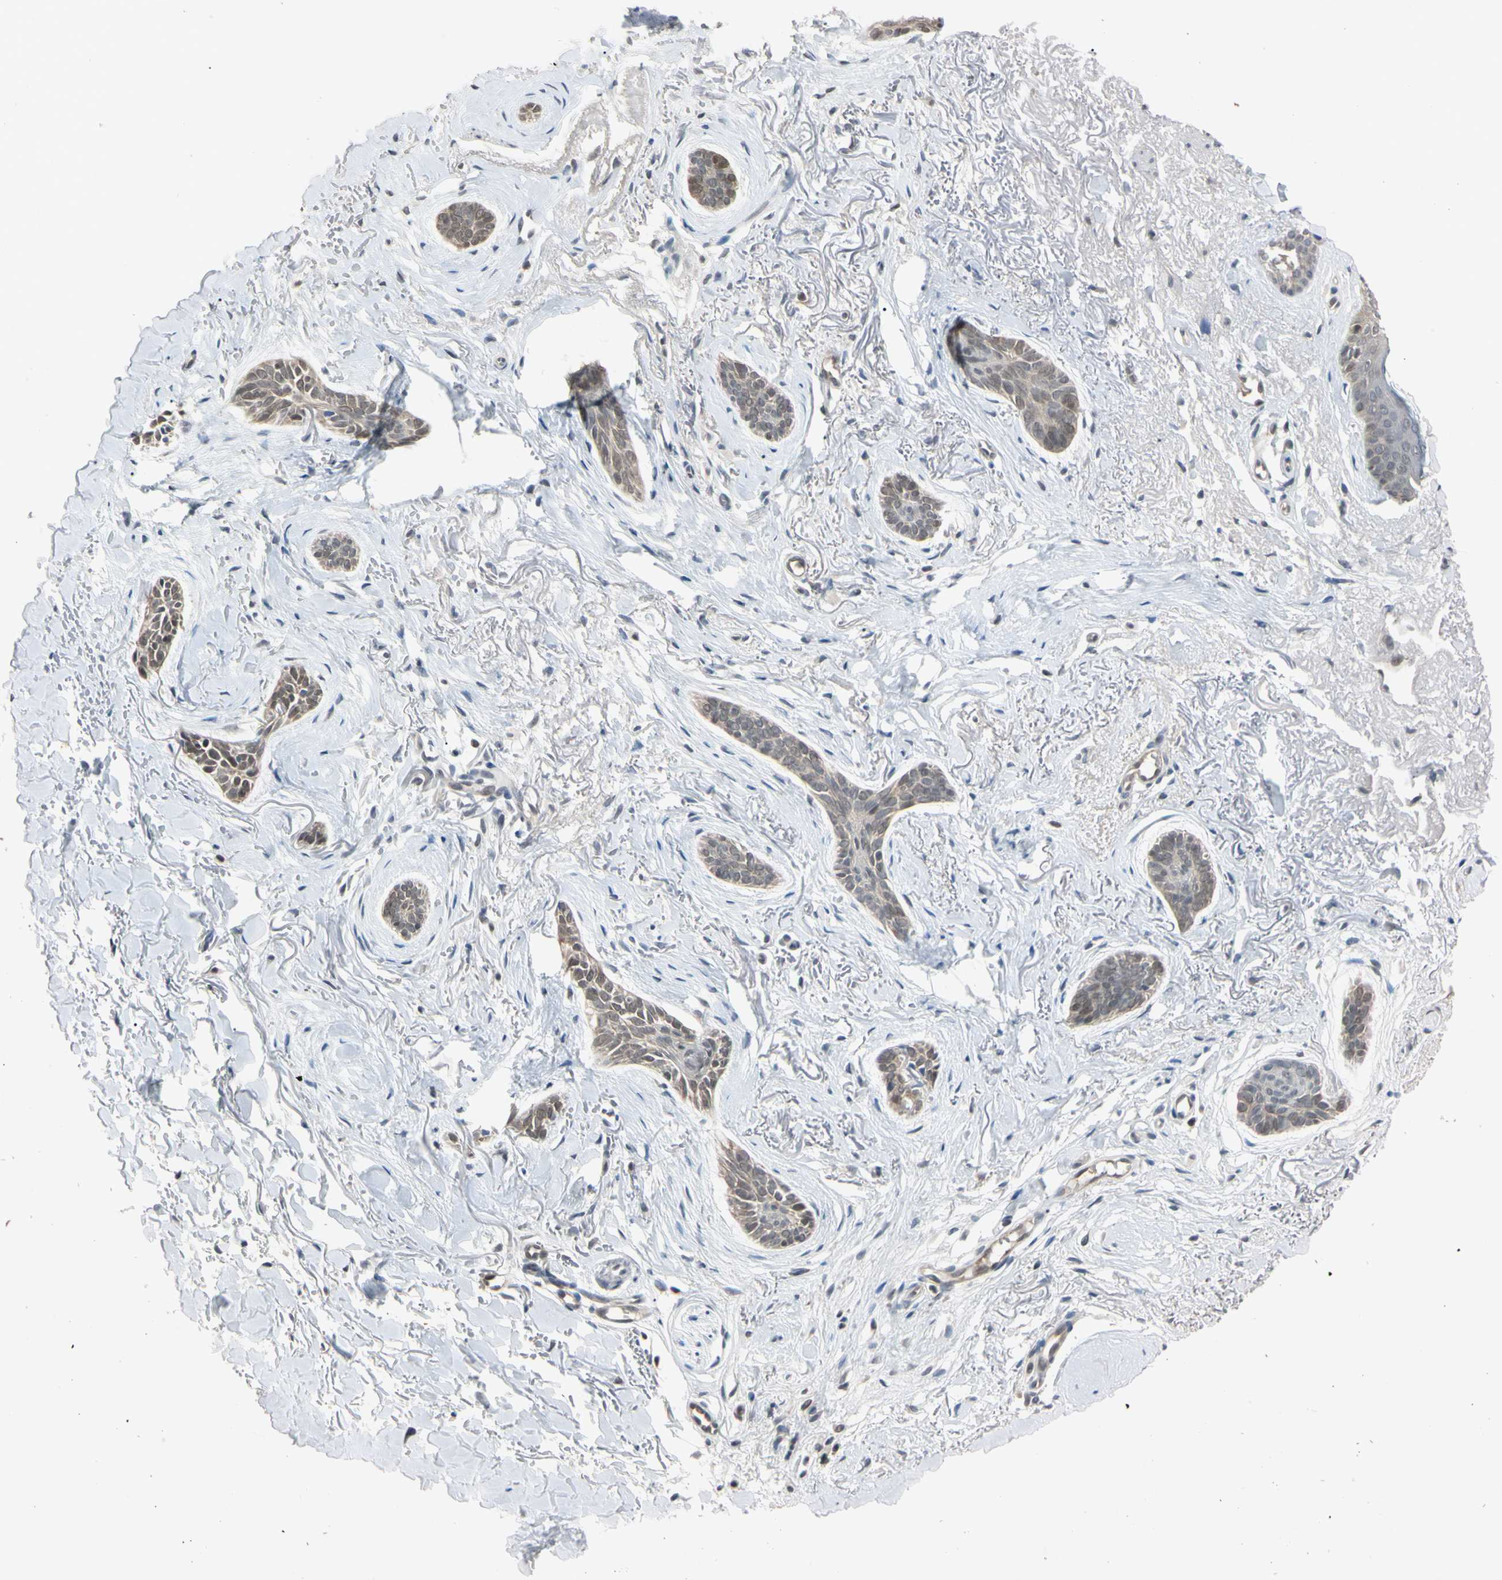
{"staining": {"intensity": "weak", "quantity": "25%-75%", "location": "cytoplasmic/membranous,nuclear"}, "tissue": "skin cancer", "cell_type": "Tumor cells", "image_type": "cancer", "snomed": [{"axis": "morphology", "description": "Basal cell carcinoma"}, {"axis": "topography", "description": "Skin"}], "caption": "The histopathology image exhibits staining of skin basal cell carcinoma, revealing weak cytoplasmic/membranous and nuclear protein staining (brown color) within tumor cells.", "gene": "UBE2I", "patient": {"sex": "female", "age": 84}}